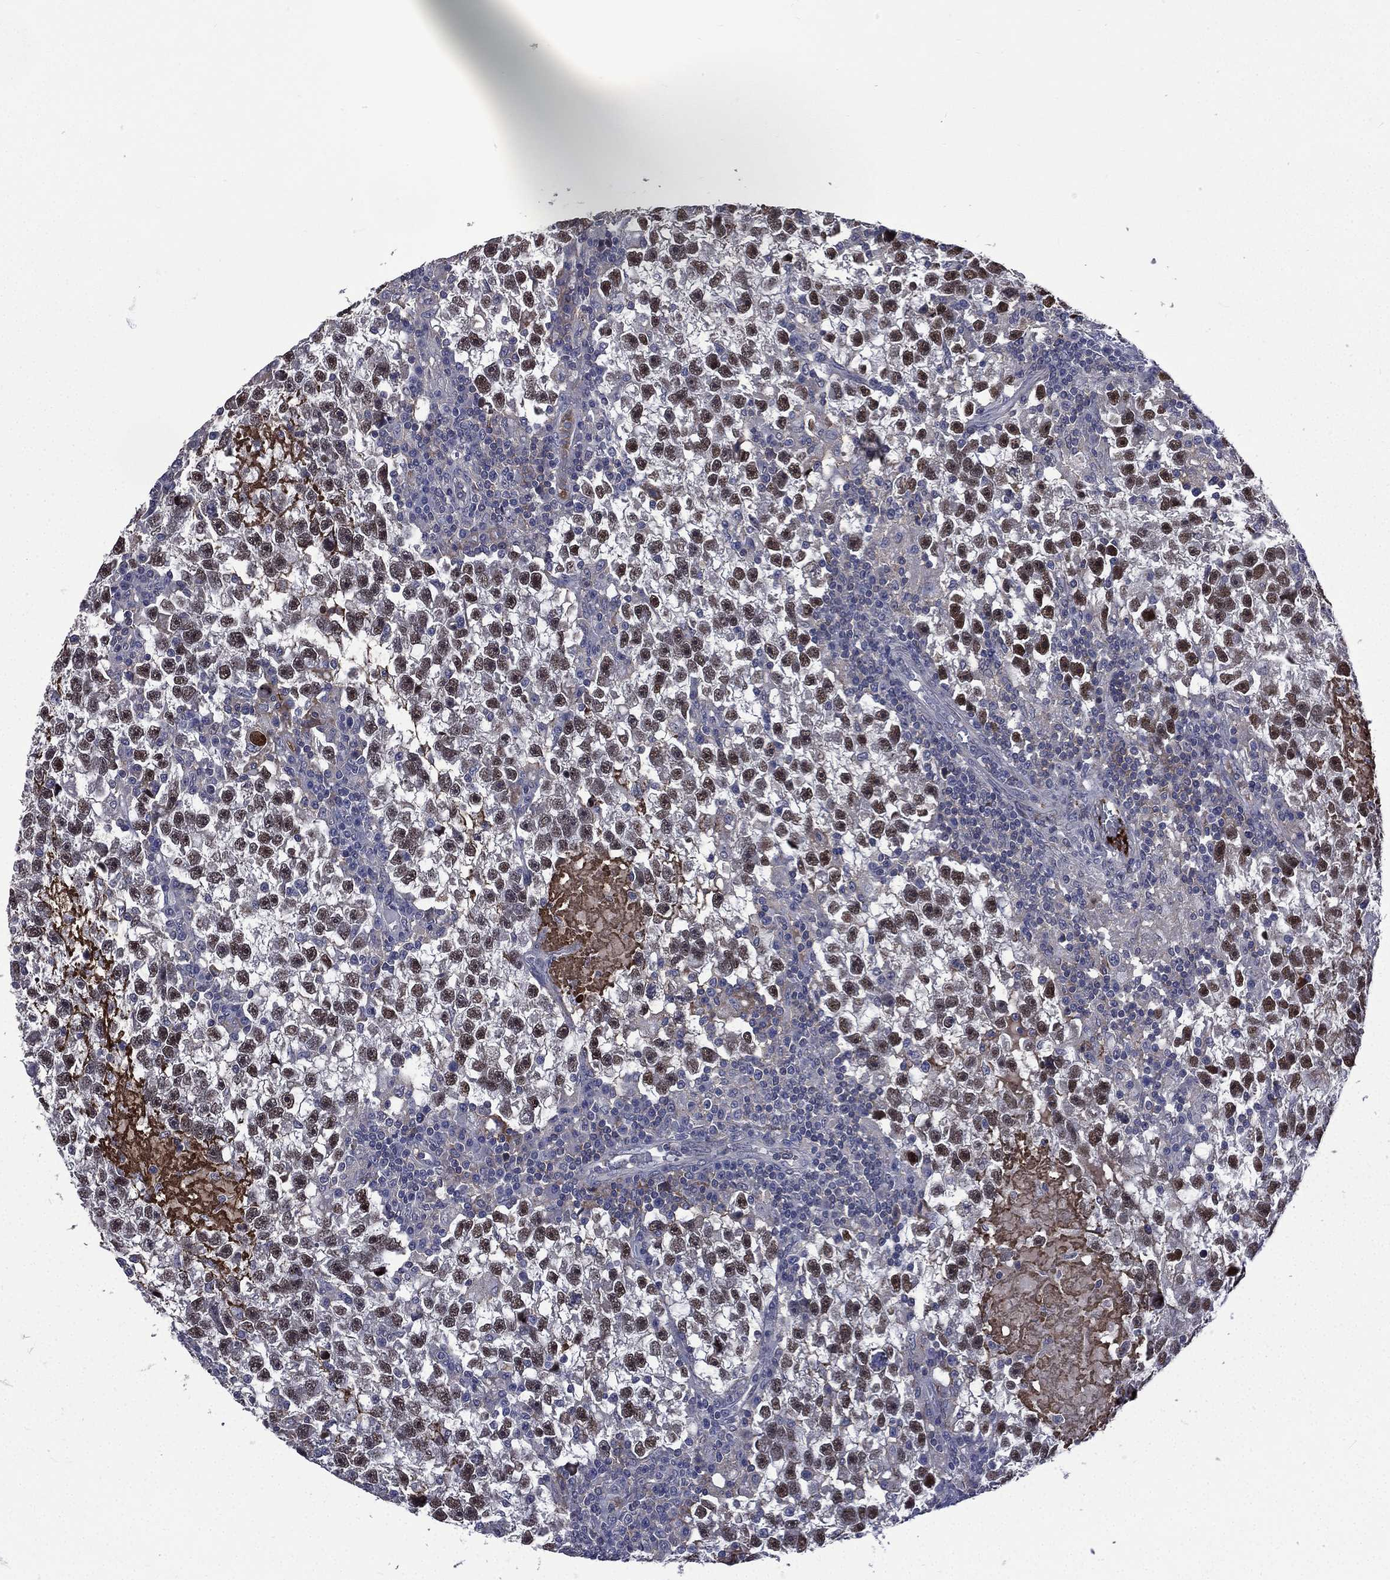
{"staining": {"intensity": "moderate", "quantity": "25%-75%", "location": "cytoplasmic/membranous,nuclear"}, "tissue": "testis cancer", "cell_type": "Tumor cells", "image_type": "cancer", "snomed": [{"axis": "morphology", "description": "Seminoma, NOS"}, {"axis": "topography", "description": "Testis"}], "caption": "Protein positivity by immunohistochemistry exhibits moderate cytoplasmic/membranous and nuclear positivity in approximately 25%-75% of tumor cells in testis seminoma. Ihc stains the protein in brown and the nuclei are stained blue.", "gene": "FGG", "patient": {"sex": "male", "age": 47}}